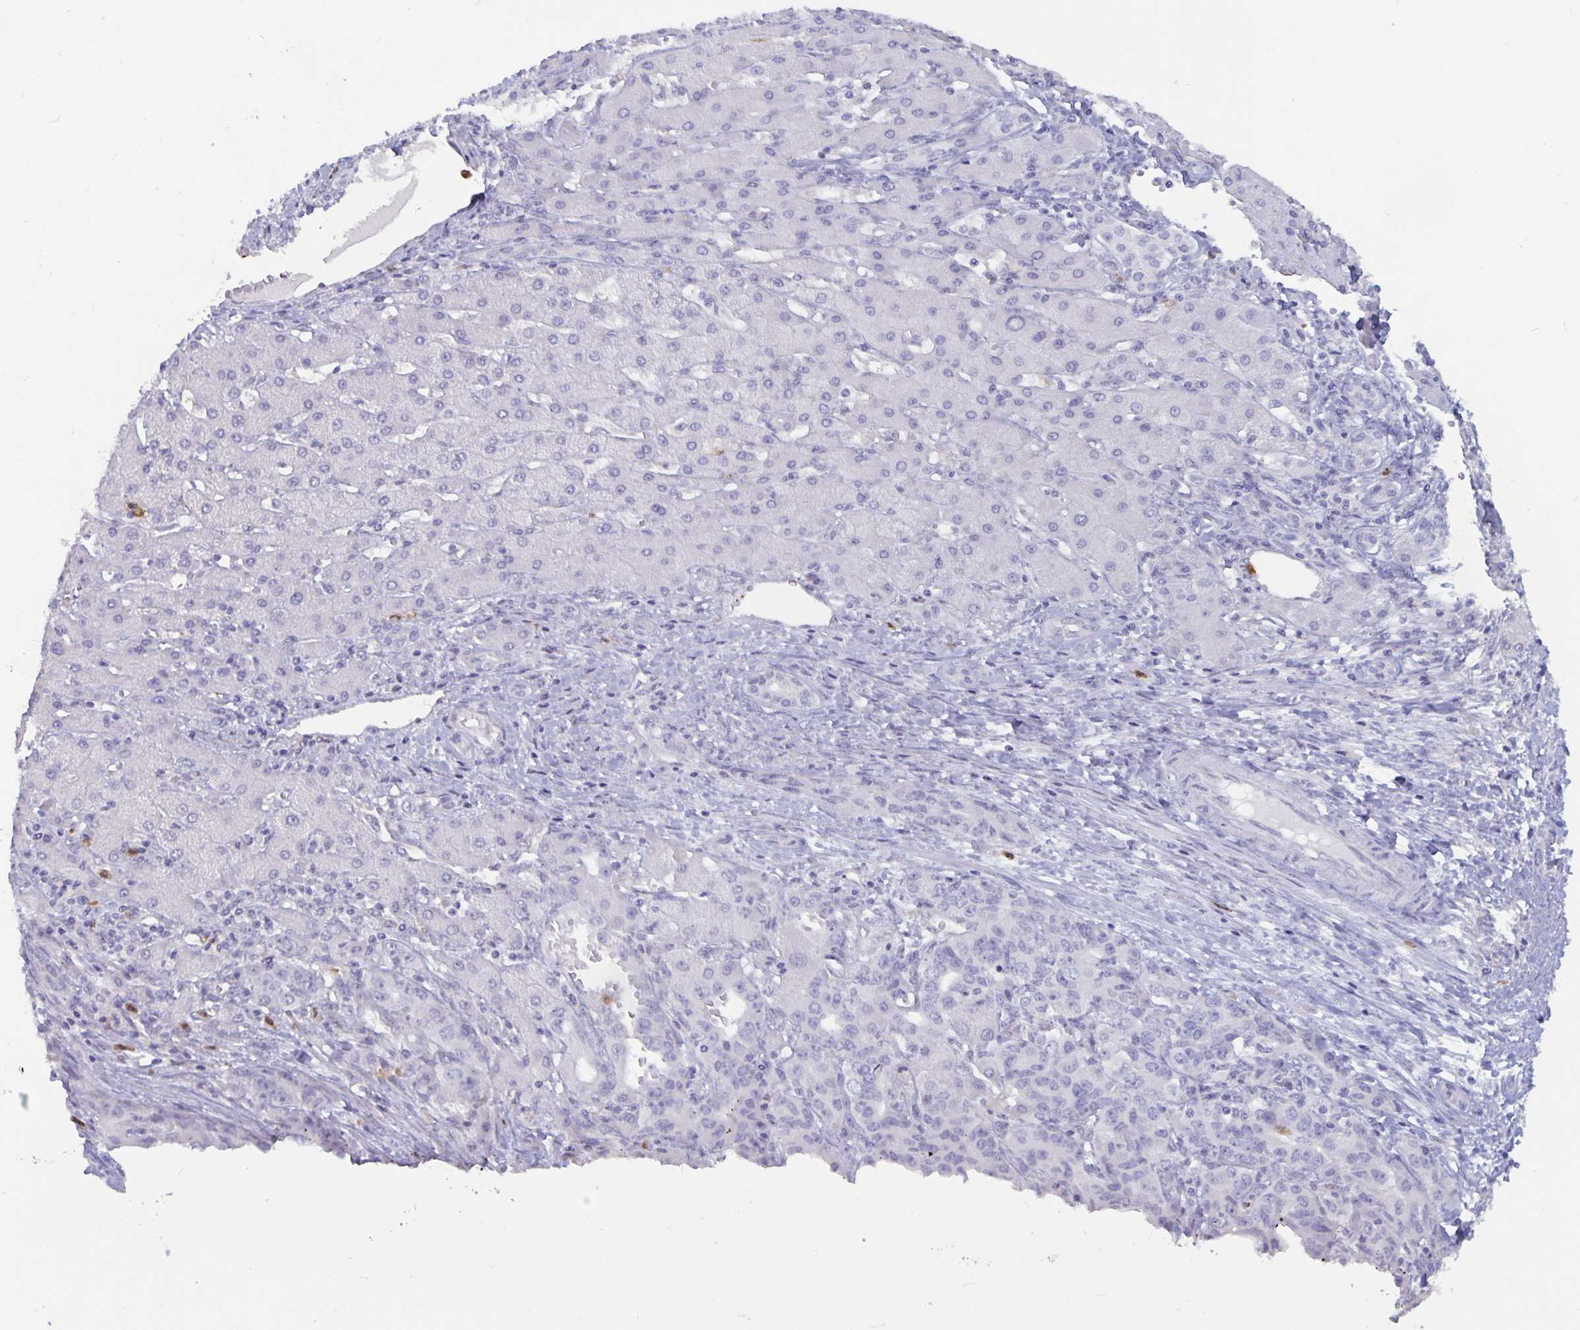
{"staining": {"intensity": "negative", "quantity": "none", "location": "none"}, "tissue": "liver cancer", "cell_type": "Tumor cells", "image_type": "cancer", "snomed": [{"axis": "morphology", "description": "Cholangiocarcinoma"}, {"axis": "topography", "description": "Liver"}], "caption": "A high-resolution image shows immunohistochemistry (IHC) staining of liver cancer (cholangiocarcinoma), which exhibits no significant positivity in tumor cells. (Immunohistochemistry (ihc), brightfield microscopy, high magnification).", "gene": "PLCB3", "patient": {"sex": "male", "age": 59}}